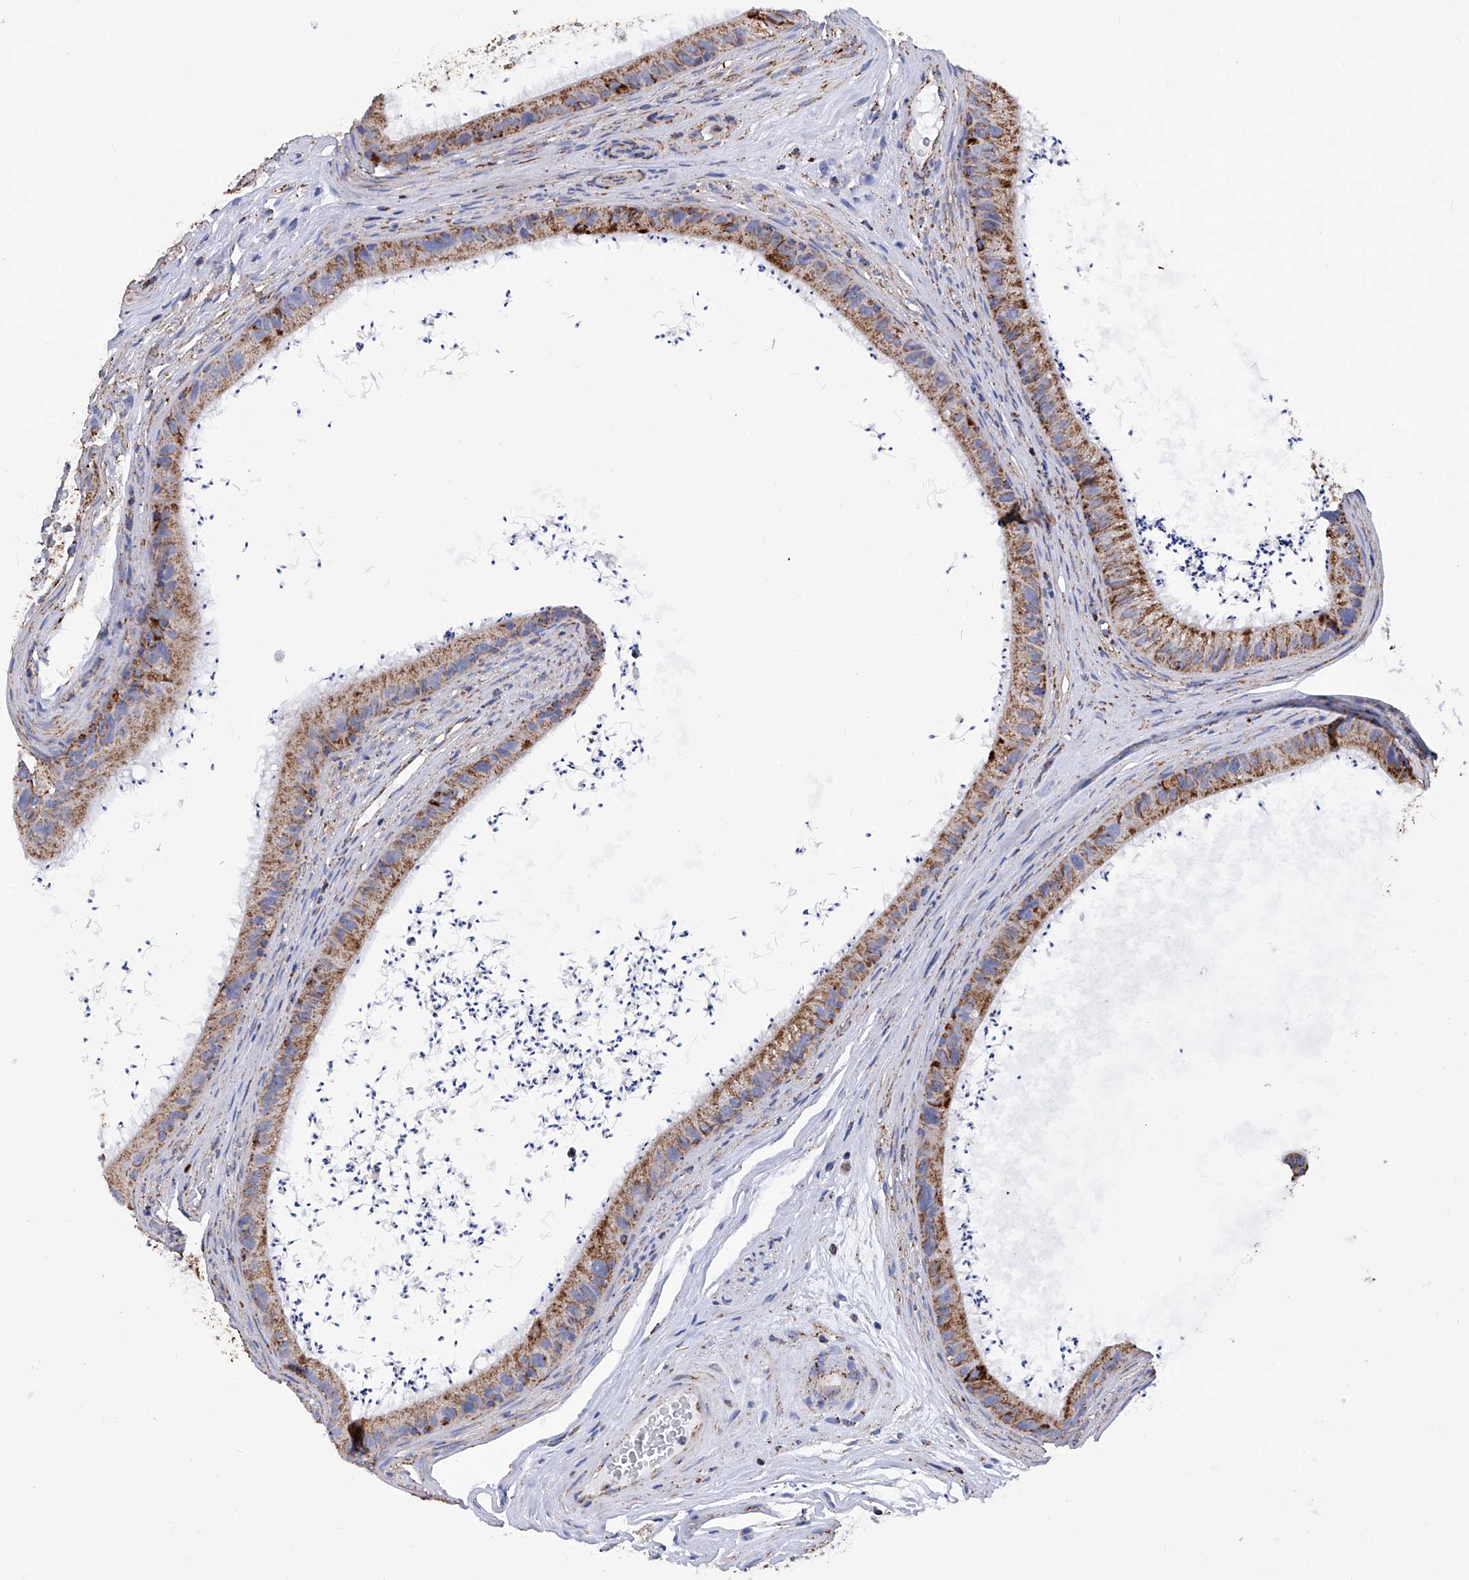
{"staining": {"intensity": "strong", "quantity": ">75%", "location": "cytoplasmic/membranous"}, "tissue": "epididymis", "cell_type": "Glandular cells", "image_type": "normal", "snomed": [{"axis": "morphology", "description": "Normal tissue, NOS"}, {"axis": "topography", "description": "Epididymis, spermatic cord, NOS"}], "caption": "This image demonstrates immunohistochemistry staining of unremarkable epididymis, with high strong cytoplasmic/membranous positivity in approximately >75% of glandular cells.", "gene": "ATP5PF", "patient": {"sex": "male", "age": 50}}